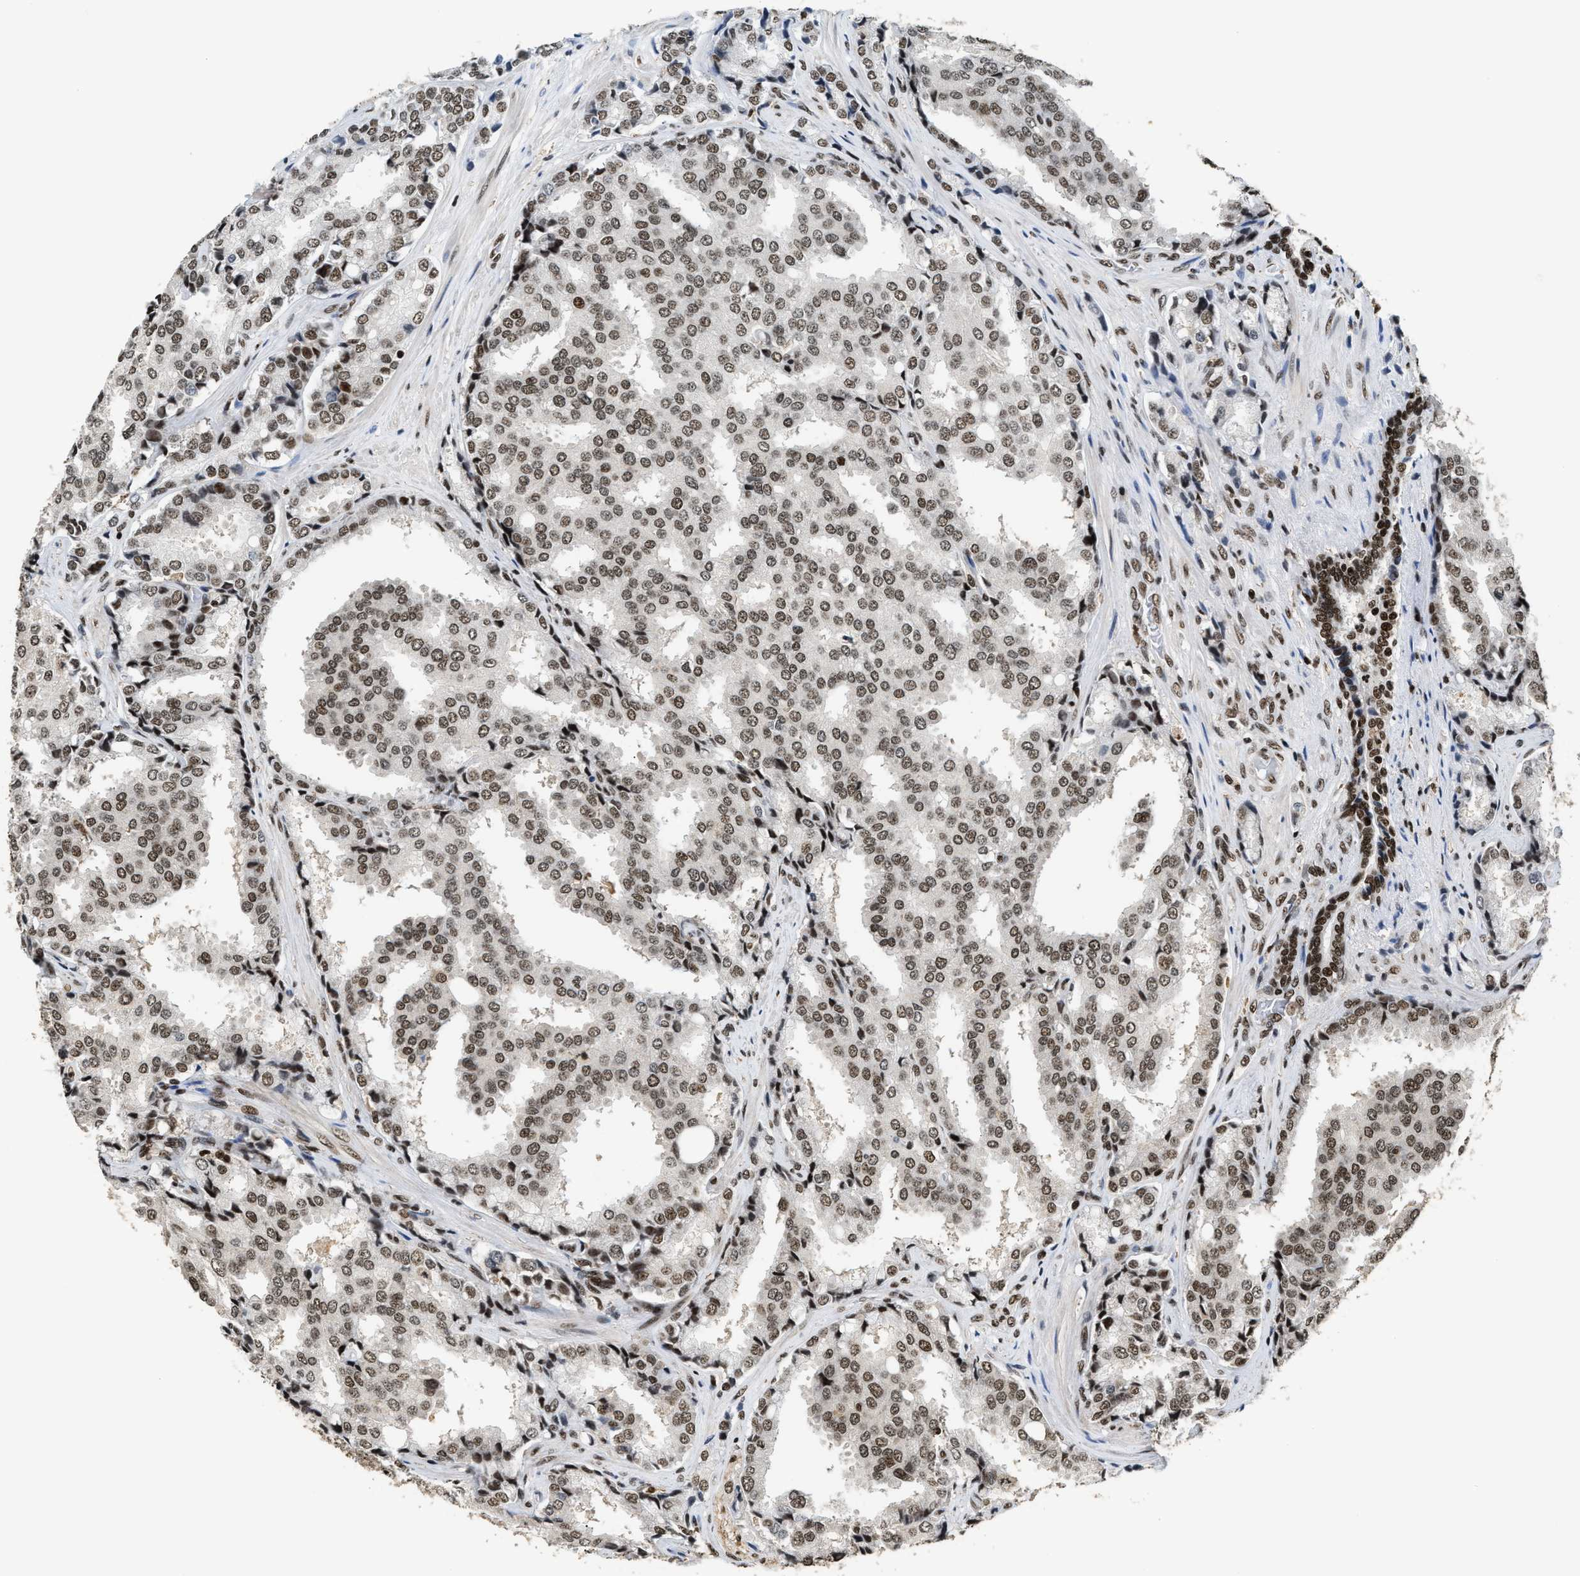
{"staining": {"intensity": "moderate", "quantity": "25%-75%", "location": "nuclear"}, "tissue": "prostate cancer", "cell_type": "Tumor cells", "image_type": "cancer", "snomed": [{"axis": "morphology", "description": "Adenocarcinoma, High grade"}, {"axis": "topography", "description": "Prostate"}], "caption": "A high-resolution photomicrograph shows IHC staining of prostate cancer, which reveals moderate nuclear positivity in approximately 25%-75% of tumor cells.", "gene": "RAD21", "patient": {"sex": "male", "age": 50}}